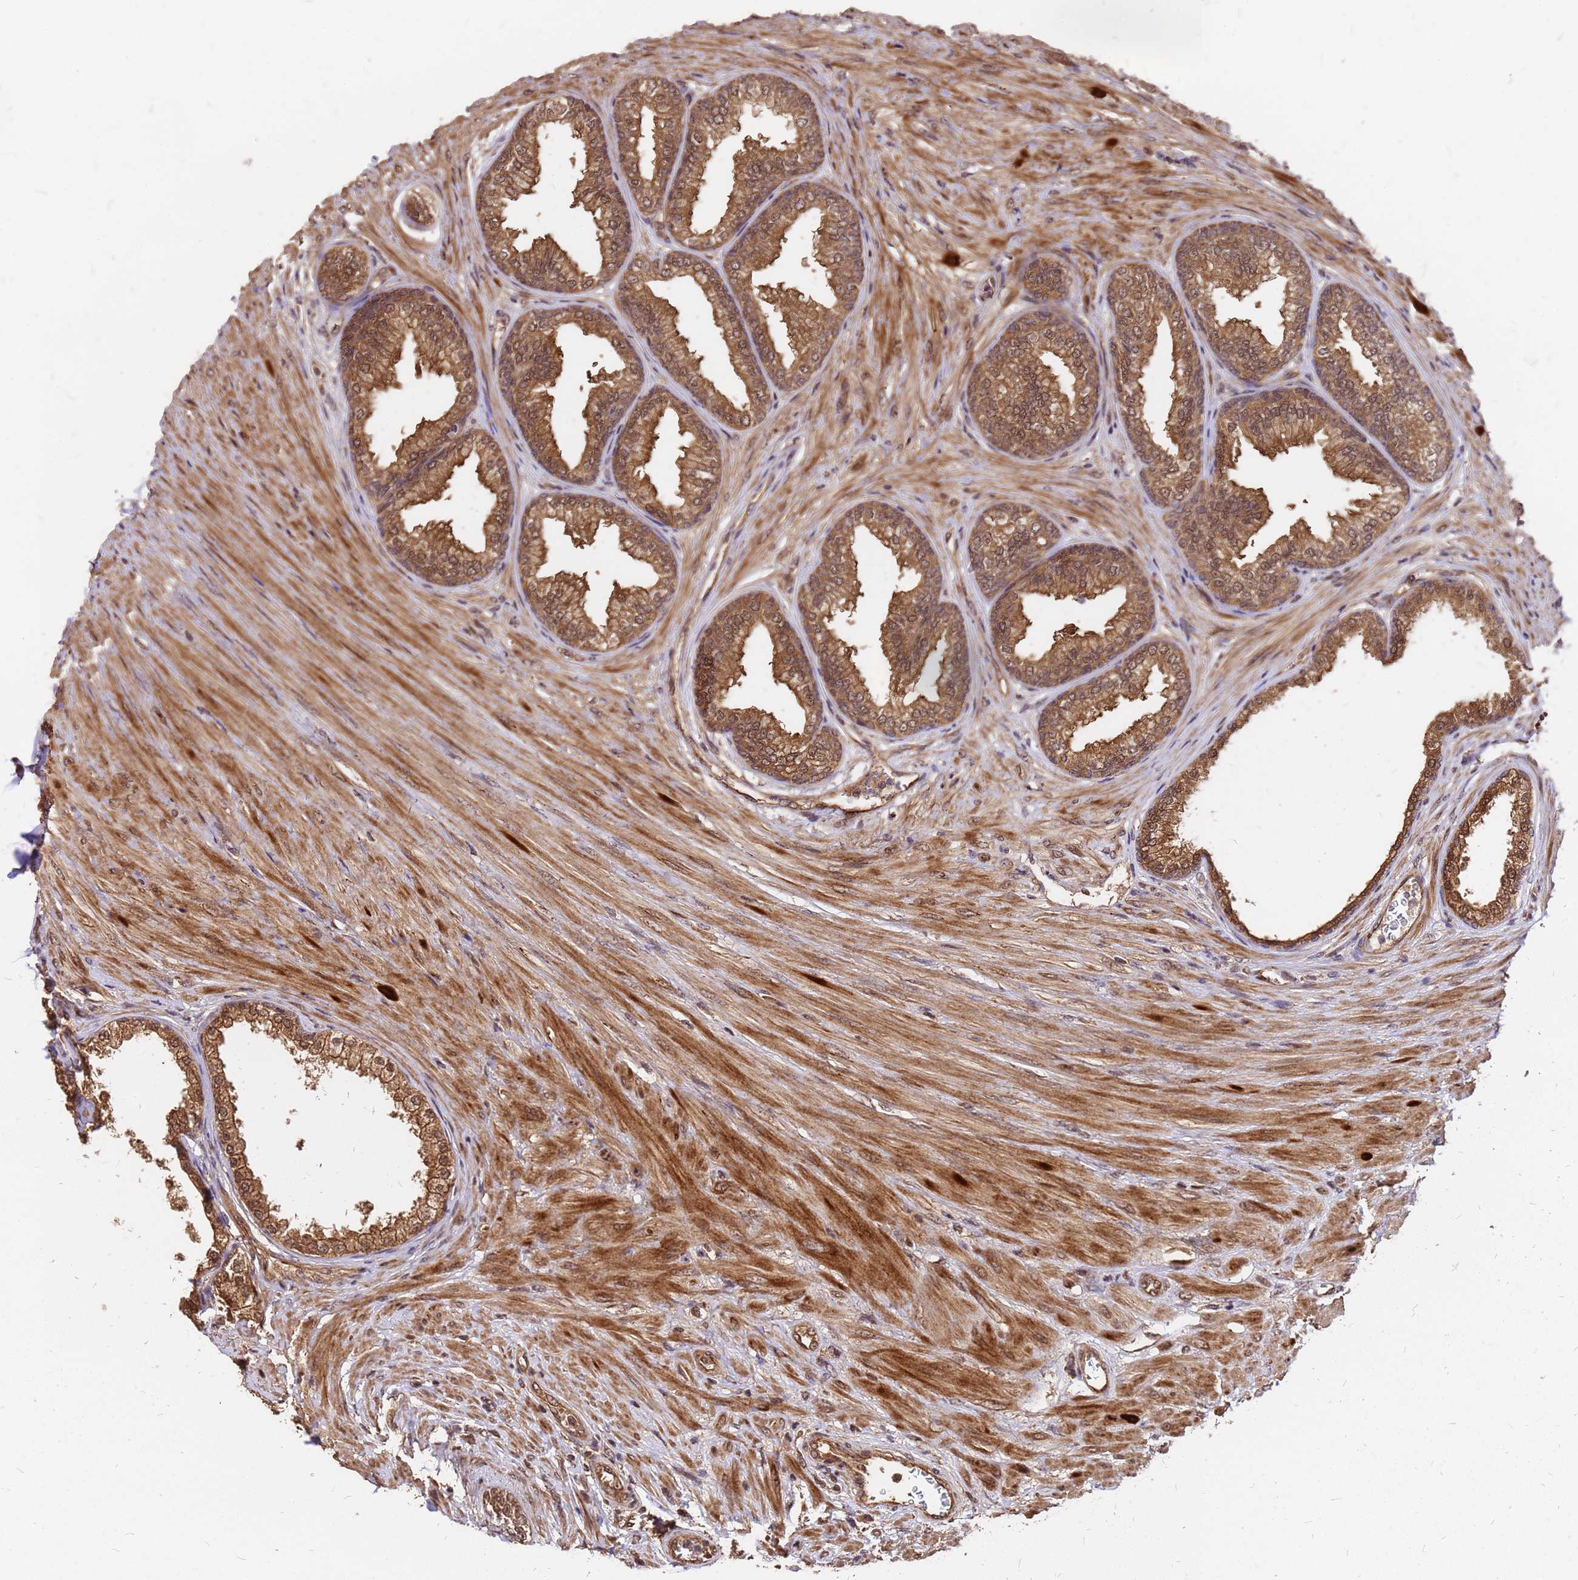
{"staining": {"intensity": "strong", "quantity": ">75%", "location": "cytoplasmic/membranous,nuclear"}, "tissue": "prostate", "cell_type": "Glandular cells", "image_type": "normal", "snomed": [{"axis": "morphology", "description": "Normal tissue, NOS"}, {"axis": "topography", "description": "Prostate"}], "caption": "A high amount of strong cytoplasmic/membranous,nuclear staining is seen in approximately >75% of glandular cells in normal prostate.", "gene": "GPATCH8", "patient": {"sex": "male", "age": 76}}